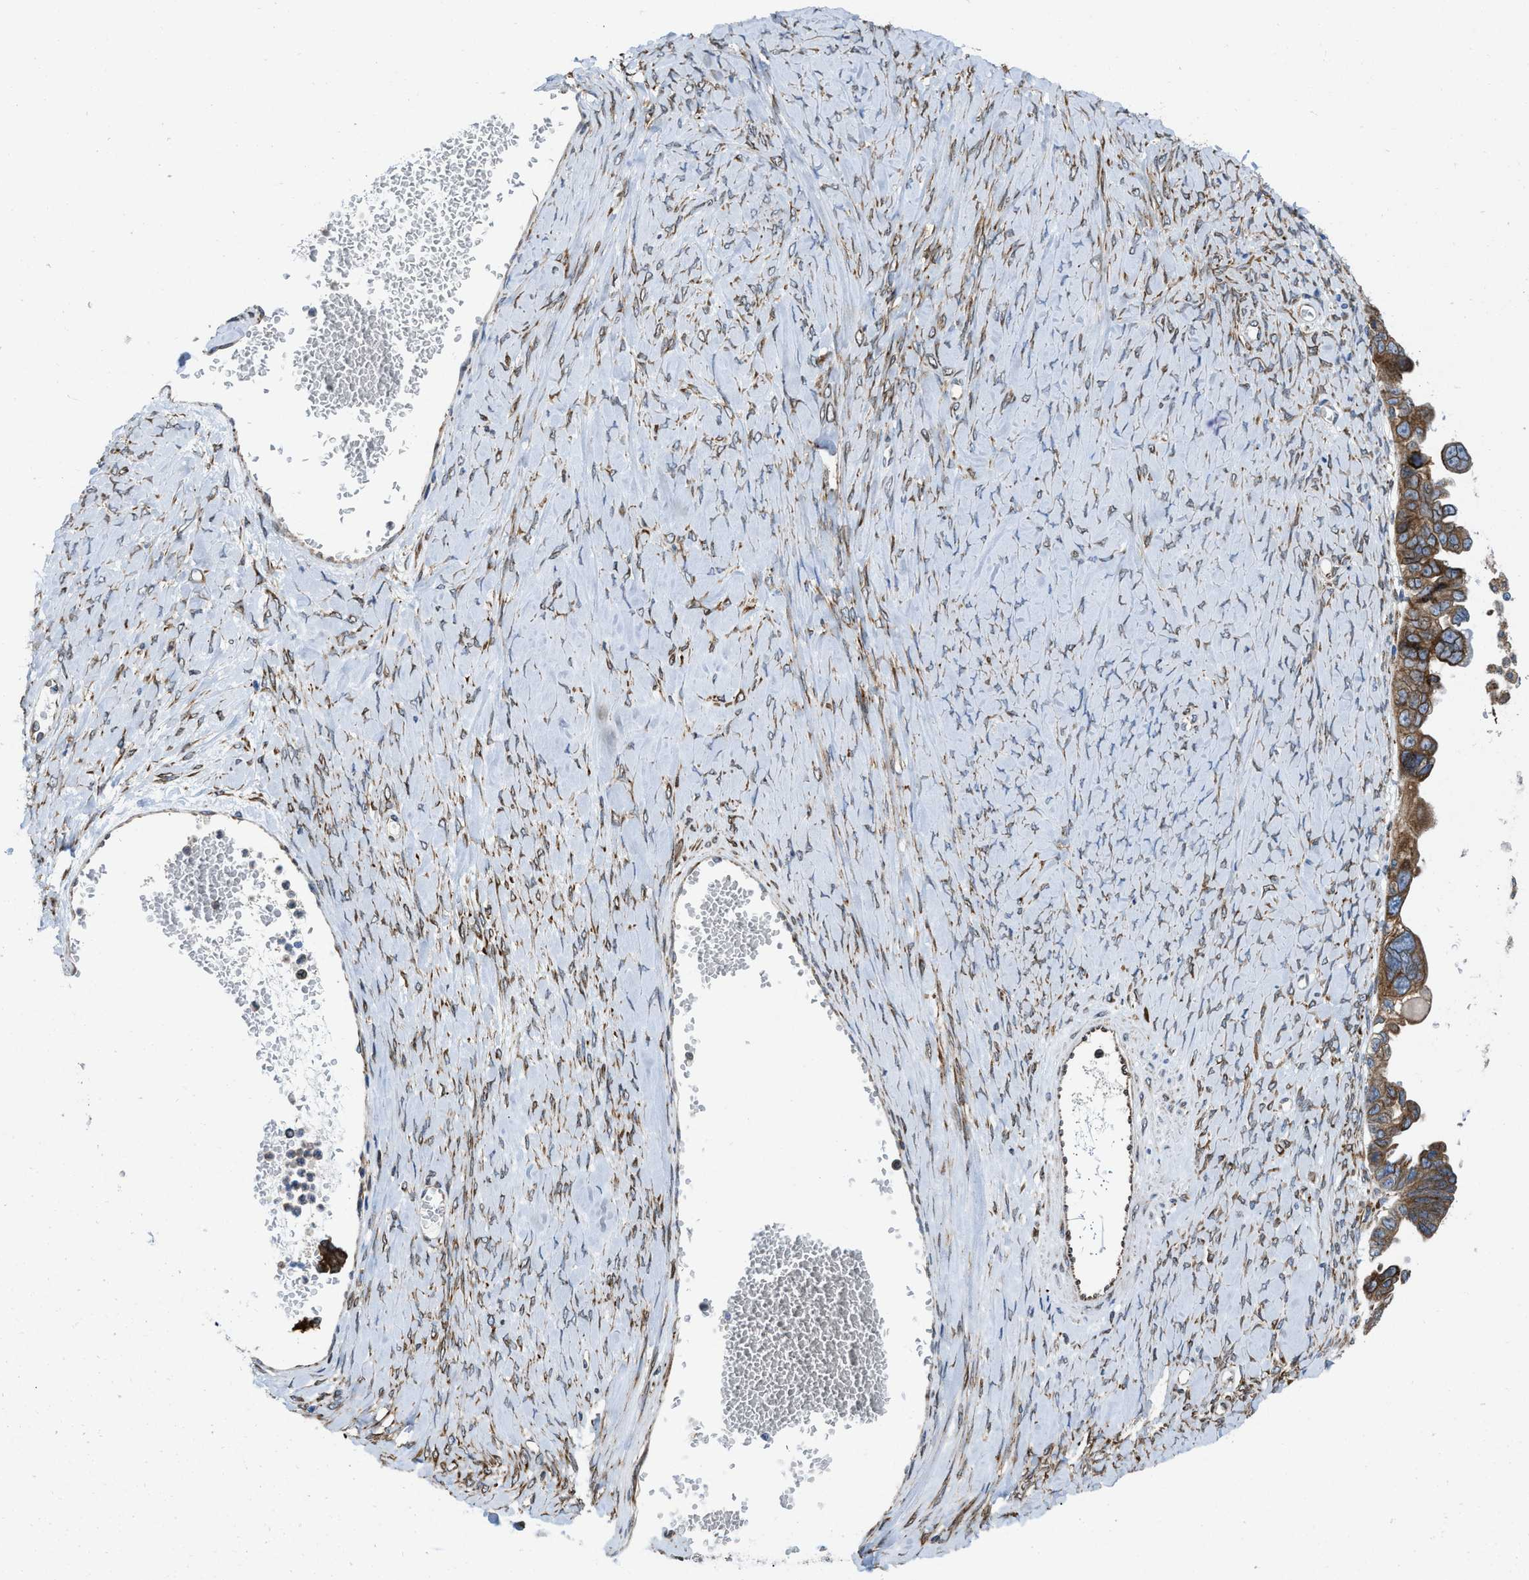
{"staining": {"intensity": "strong", "quantity": ">75%", "location": "cytoplasmic/membranous"}, "tissue": "ovarian cancer", "cell_type": "Tumor cells", "image_type": "cancer", "snomed": [{"axis": "morphology", "description": "Cystadenocarcinoma, serous, NOS"}, {"axis": "topography", "description": "Ovary"}], "caption": "This is a histology image of IHC staining of ovarian cancer (serous cystadenocarcinoma), which shows strong staining in the cytoplasmic/membranous of tumor cells.", "gene": "ERLIN2", "patient": {"sex": "female", "age": 79}}